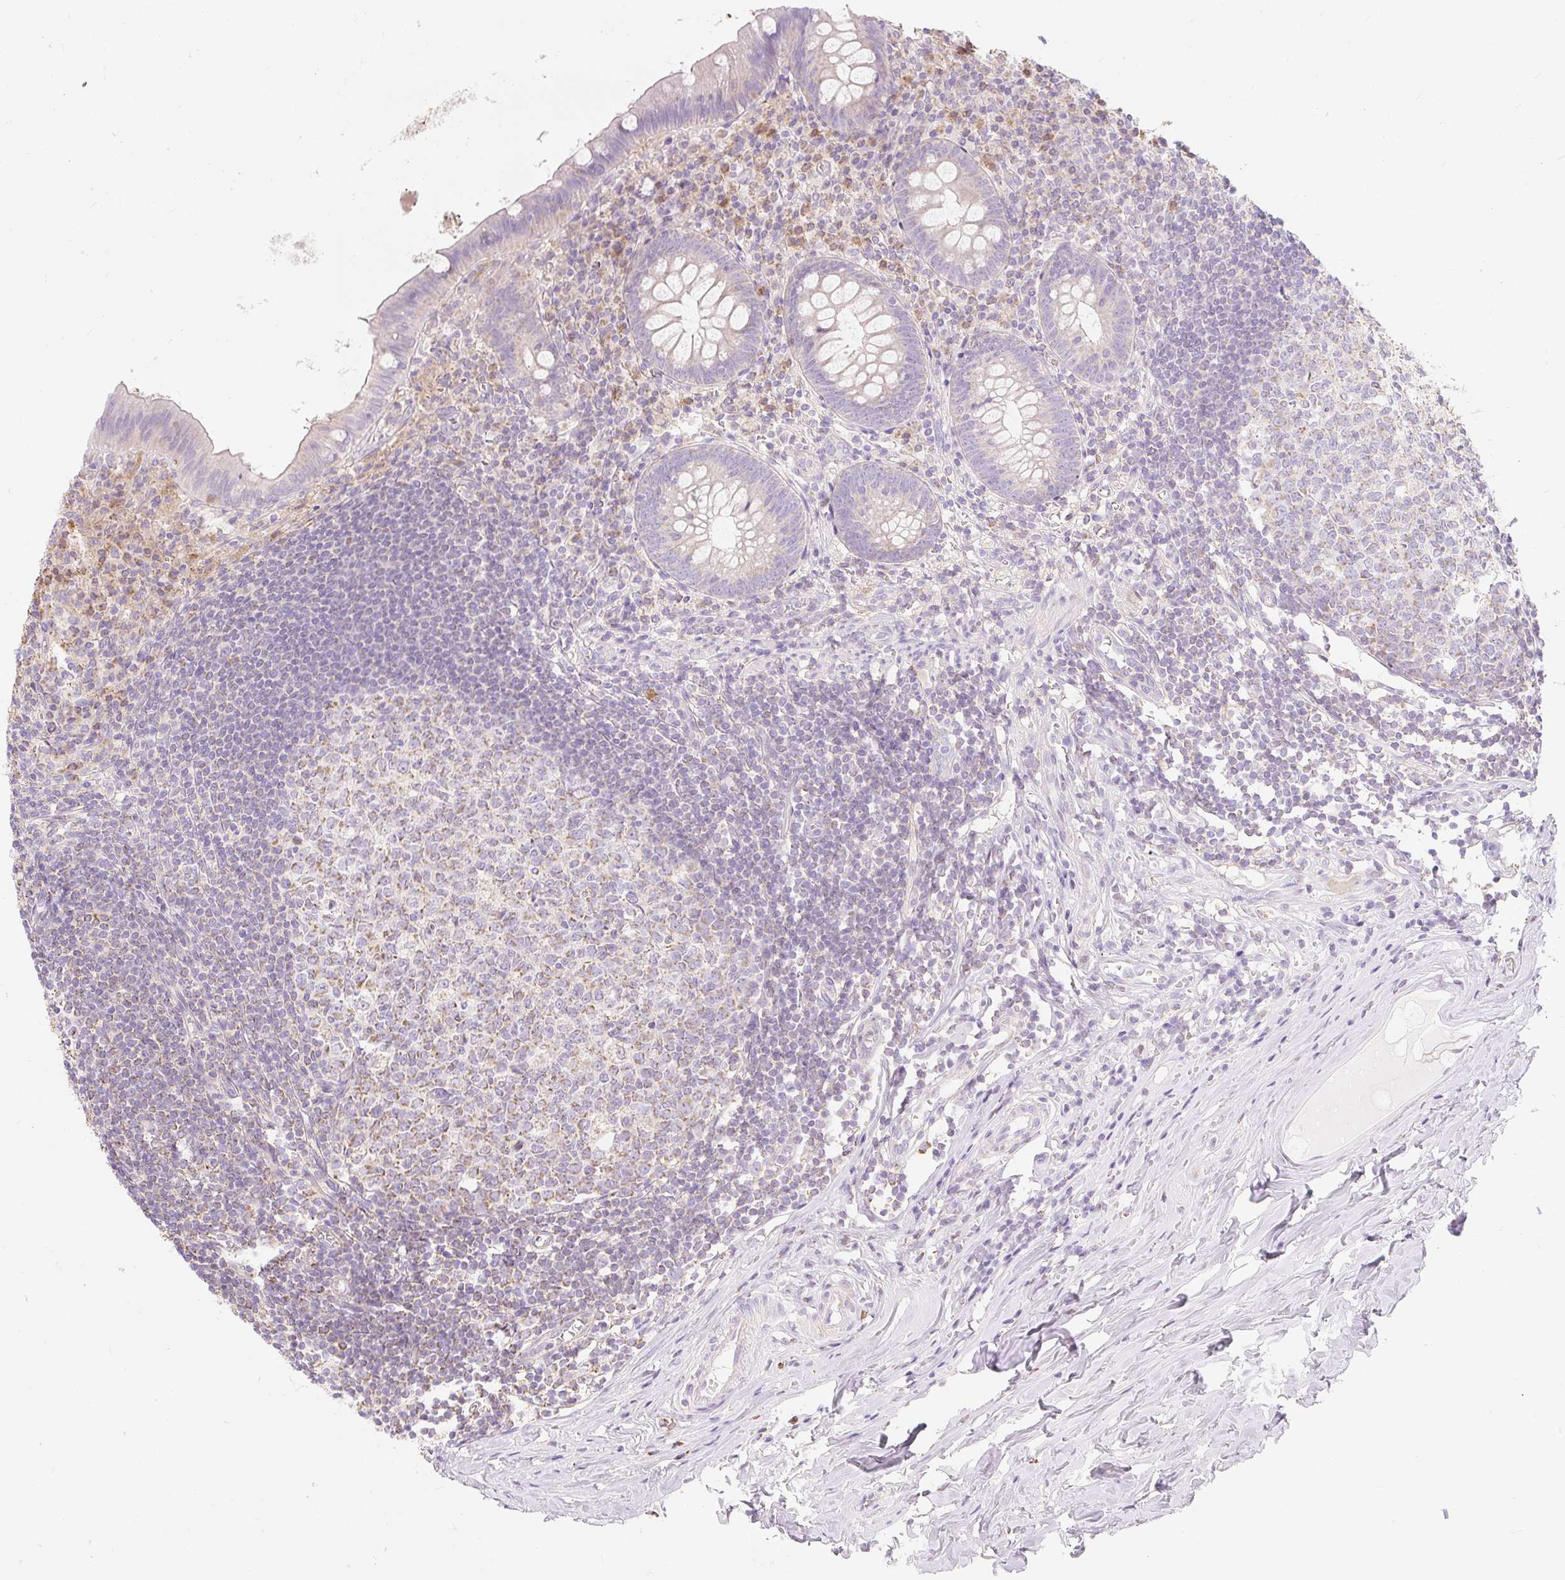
{"staining": {"intensity": "weak", "quantity": "<25%", "location": "cytoplasmic/membranous"}, "tissue": "appendix", "cell_type": "Glandular cells", "image_type": "normal", "snomed": [{"axis": "morphology", "description": "Normal tissue, NOS"}, {"axis": "topography", "description": "Appendix"}], "caption": "High magnification brightfield microscopy of unremarkable appendix stained with DAB (3,3'-diaminobenzidine) (brown) and counterstained with hematoxylin (blue): glandular cells show no significant expression.", "gene": "DHX35", "patient": {"sex": "female", "age": 51}}